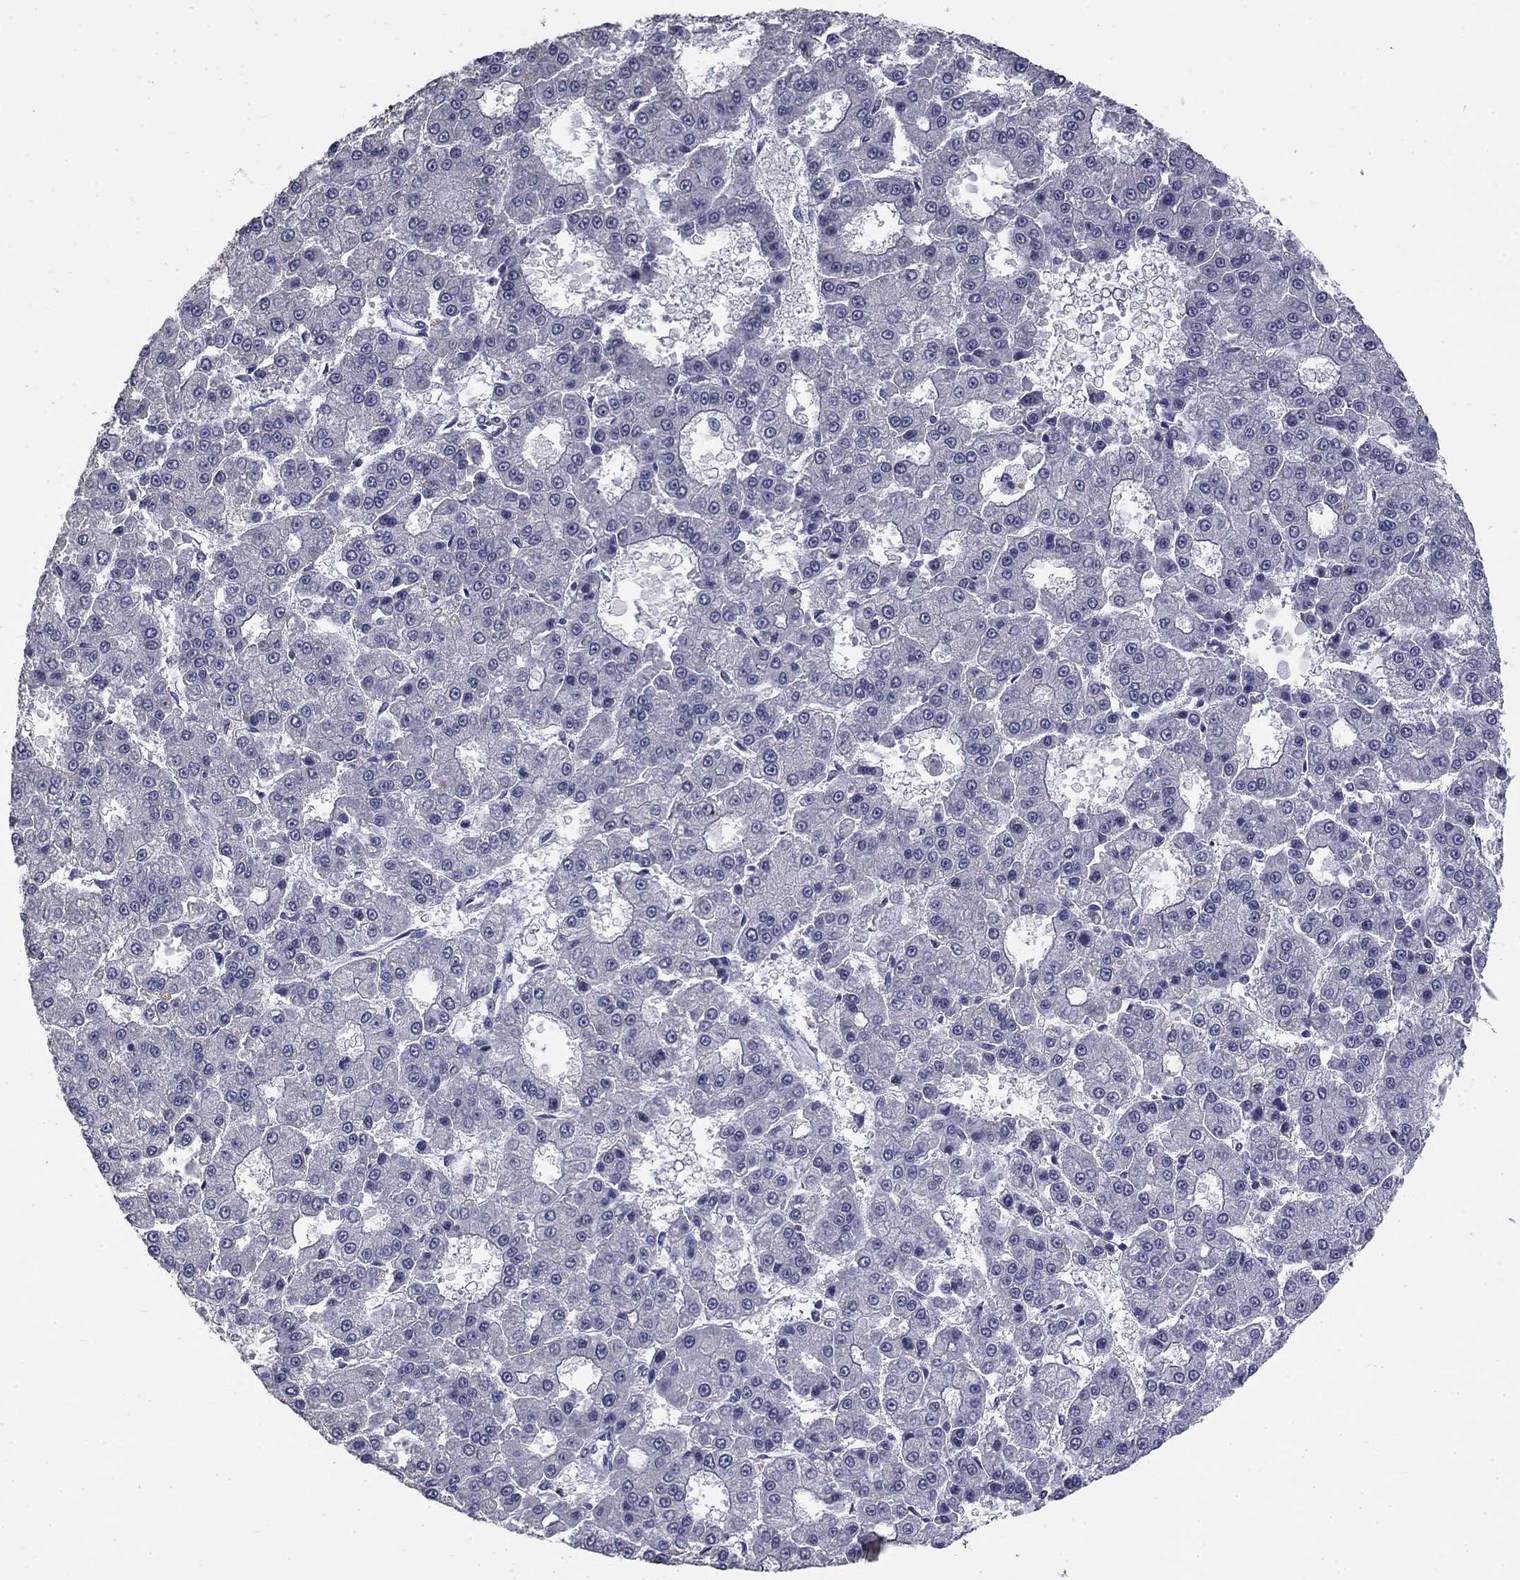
{"staining": {"intensity": "negative", "quantity": "none", "location": "none"}, "tissue": "liver cancer", "cell_type": "Tumor cells", "image_type": "cancer", "snomed": [{"axis": "morphology", "description": "Carcinoma, Hepatocellular, NOS"}, {"axis": "topography", "description": "Liver"}], "caption": "This histopathology image is of liver hepatocellular carcinoma stained with IHC to label a protein in brown with the nuclei are counter-stained blue. There is no positivity in tumor cells.", "gene": "SPATA33", "patient": {"sex": "male", "age": 70}}